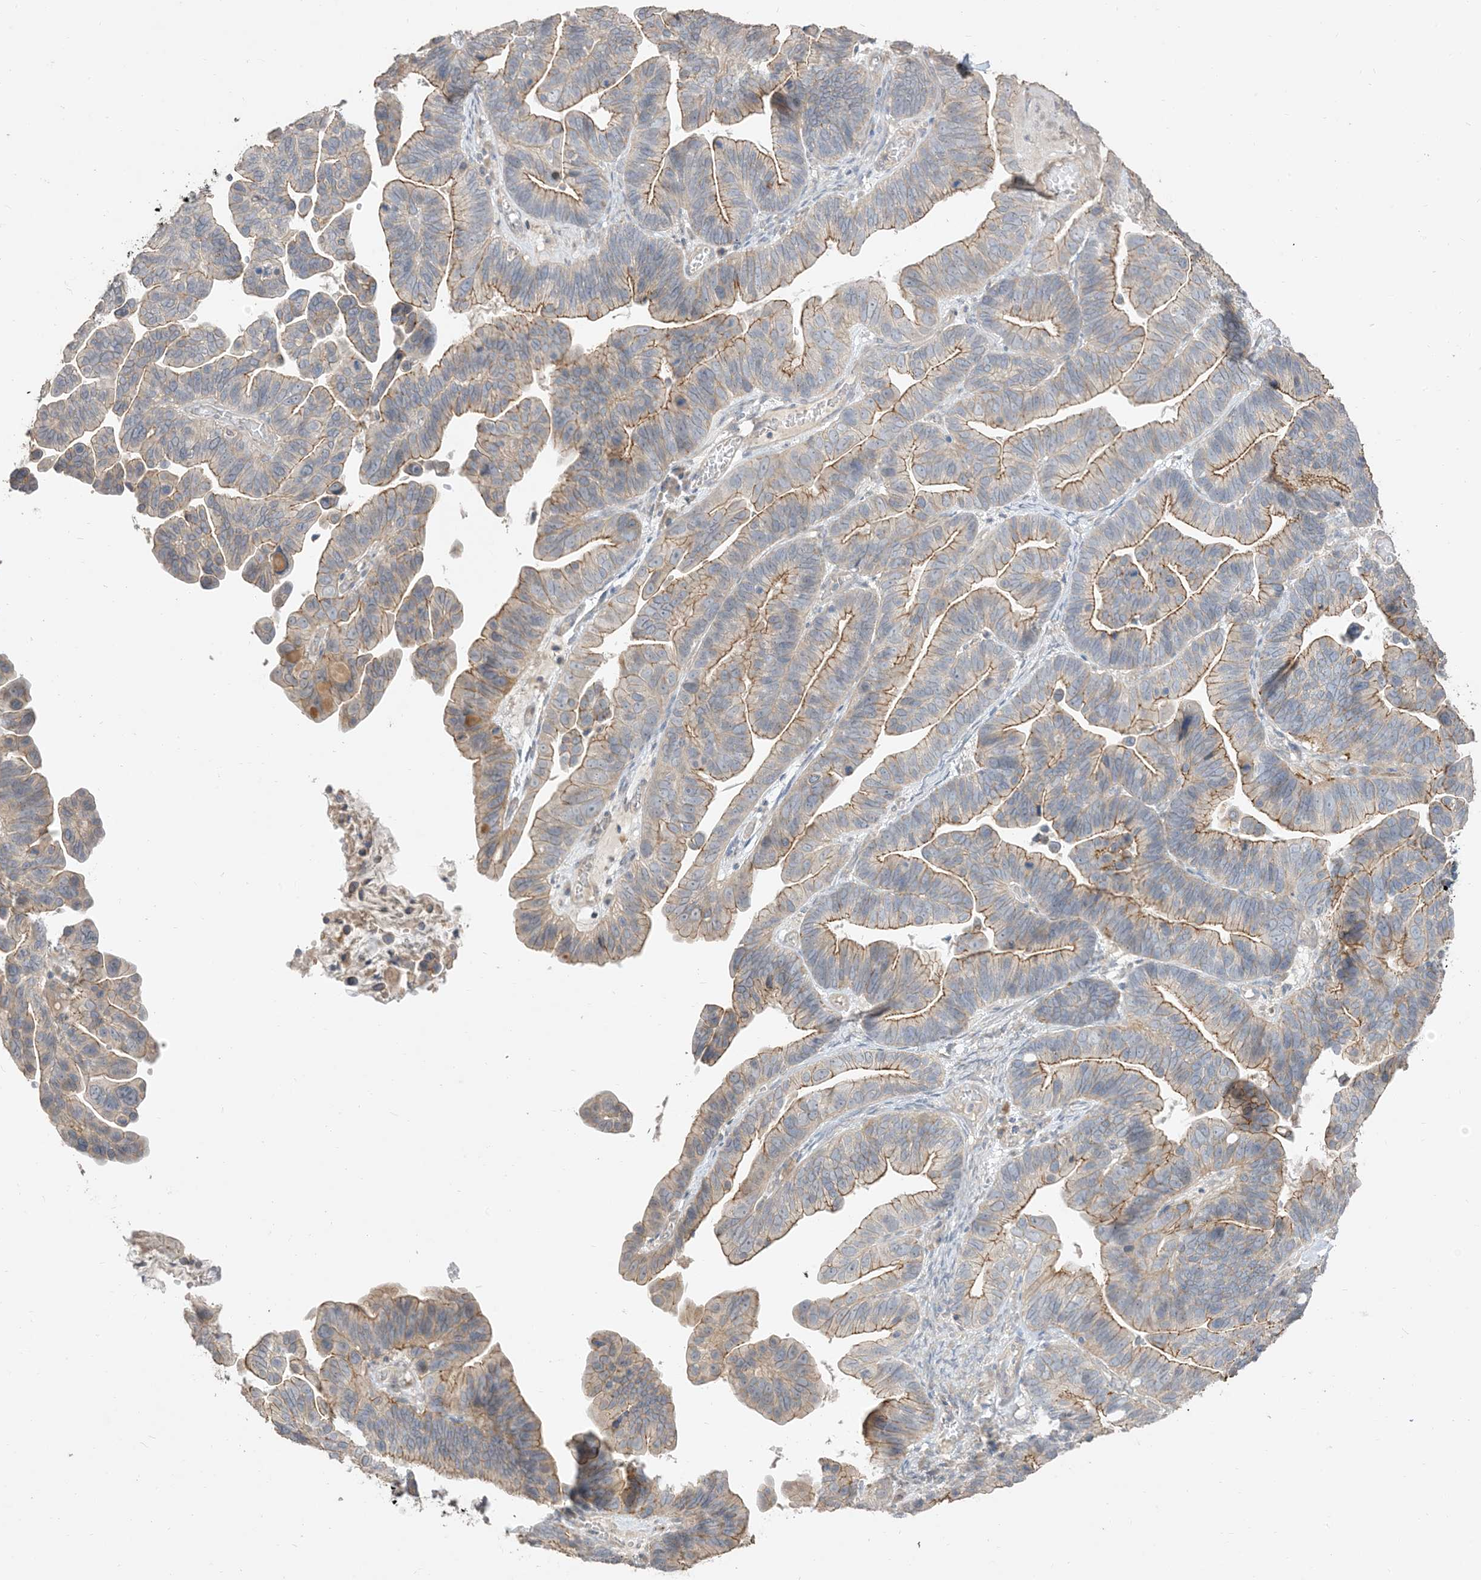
{"staining": {"intensity": "moderate", "quantity": ">75%", "location": "cytoplasmic/membranous"}, "tissue": "ovarian cancer", "cell_type": "Tumor cells", "image_type": "cancer", "snomed": [{"axis": "morphology", "description": "Cystadenocarcinoma, serous, NOS"}, {"axis": "topography", "description": "Ovary"}], "caption": "An immunohistochemistry (IHC) histopathology image of tumor tissue is shown. Protein staining in brown labels moderate cytoplasmic/membranous positivity in ovarian cancer within tumor cells.", "gene": "RNF175", "patient": {"sex": "female", "age": 56}}